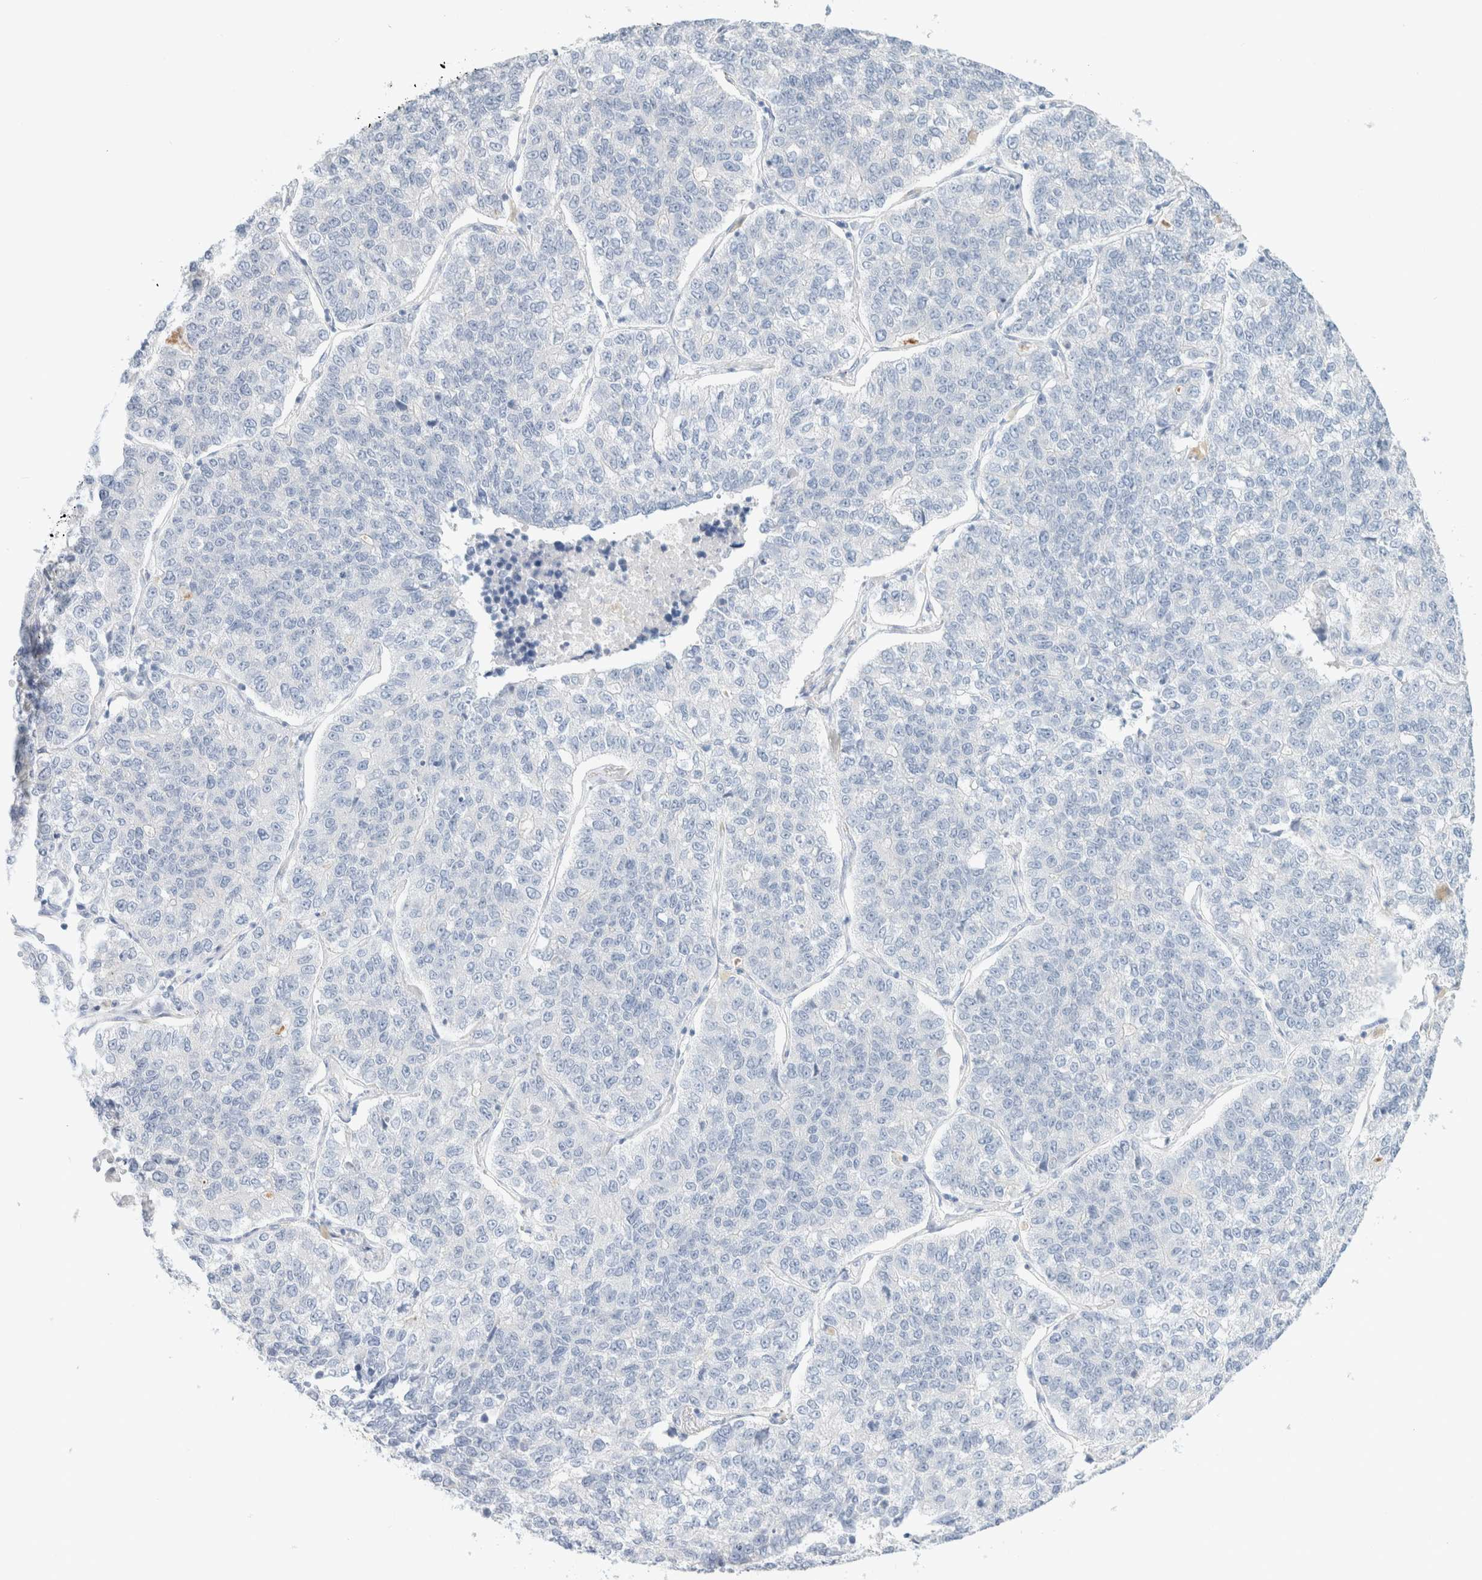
{"staining": {"intensity": "negative", "quantity": "none", "location": "none"}, "tissue": "lung cancer", "cell_type": "Tumor cells", "image_type": "cancer", "snomed": [{"axis": "morphology", "description": "Adenocarcinoma, NOS"}, {"axis": "topography", "description": "Lung"}], "caption": "Immunohistochemistry (IHC) histopathology image of human lung cancer (adenocarcinoma) stained for a protein (brown), which displays no positivity in tumor cells. (Immunohistochemistry (IHC), brightfield microscopy, high magnification).", "gene": "CPQ", "patient": {"sex": "male", "age": 49}}